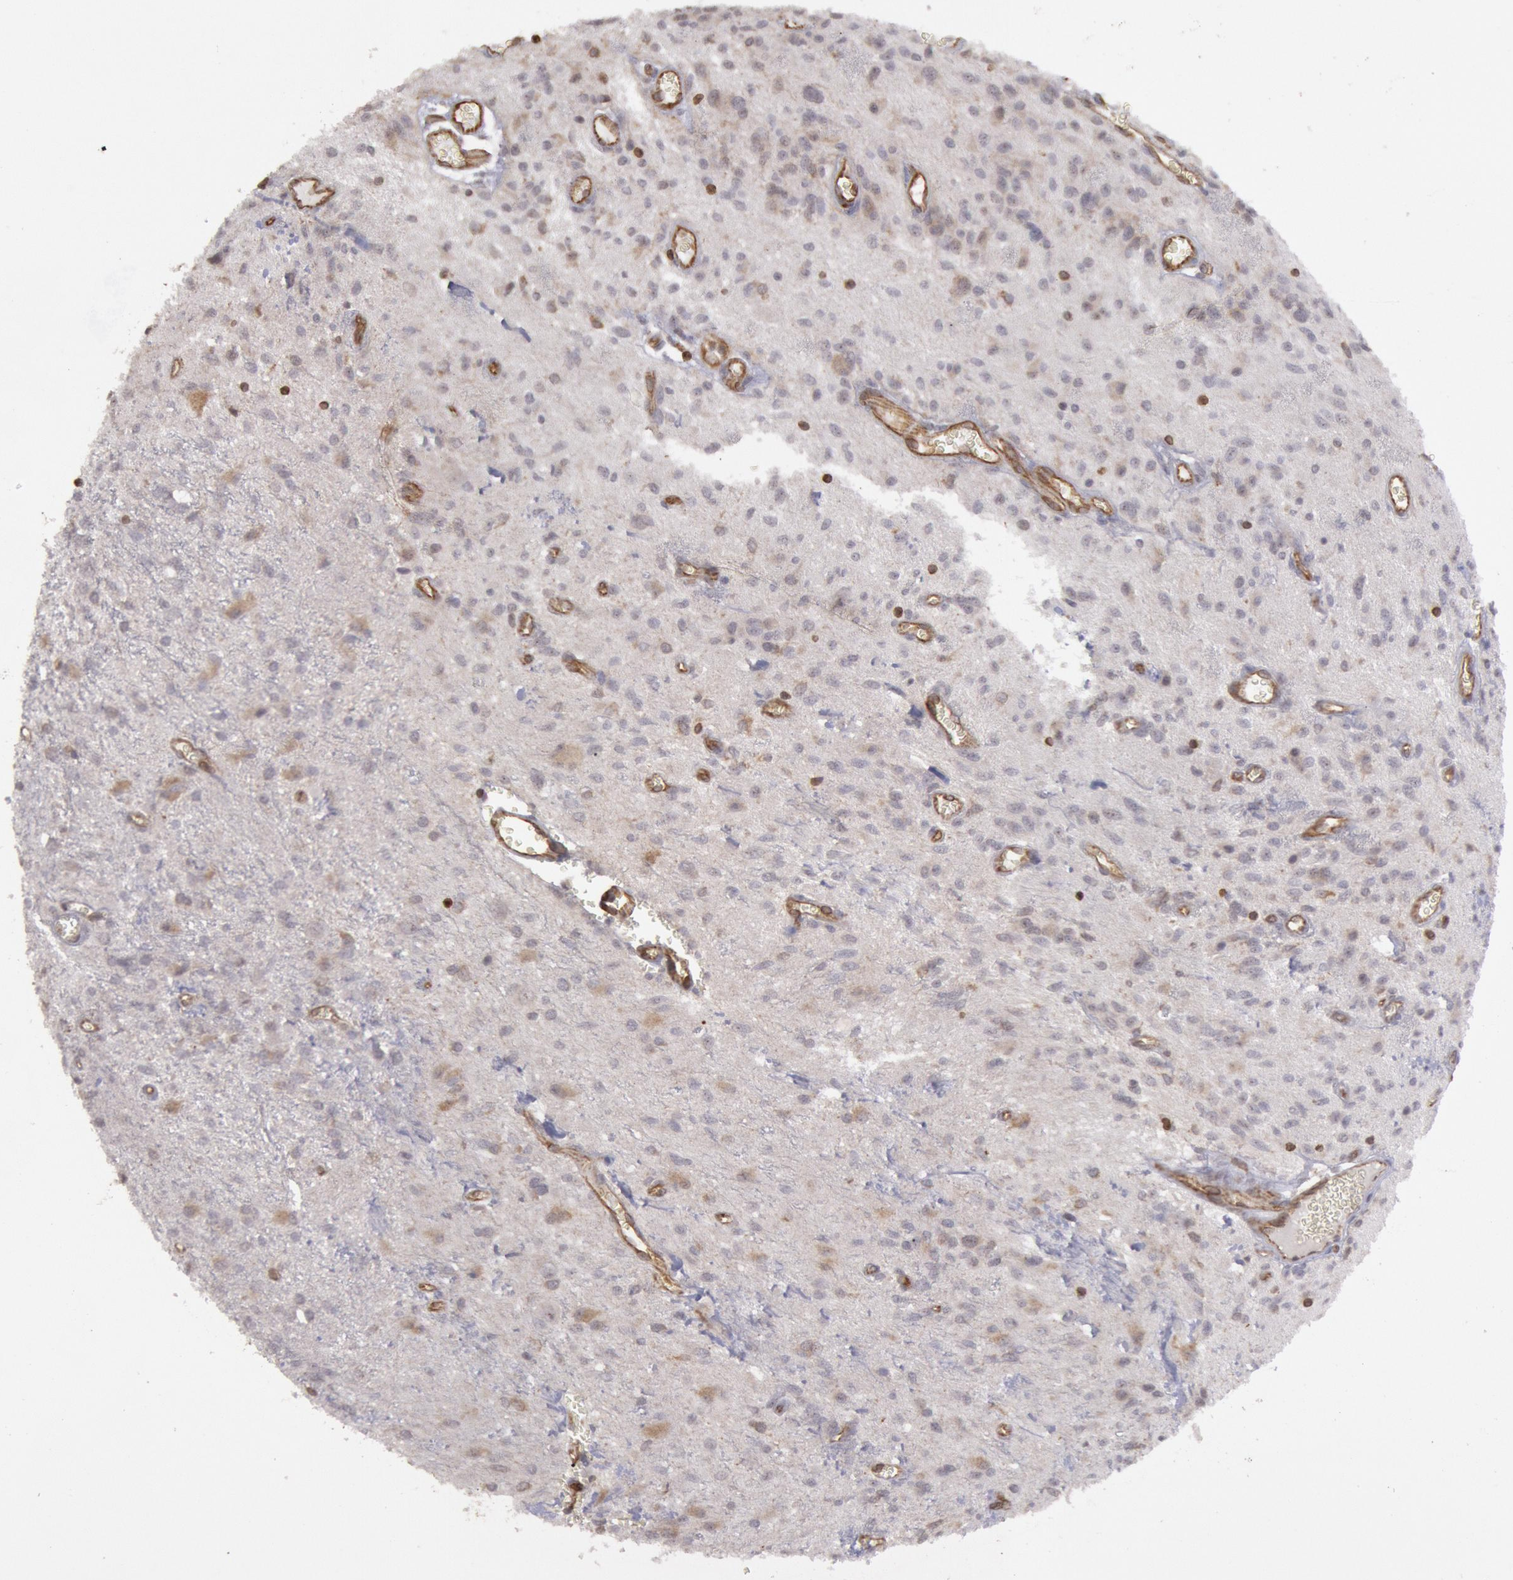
{"staining": {"intensity": "negative", "quantity": "none", "location": "none"}, "tissue": "glioma", "cell_type": "Tumor cells", "image_type": "cancer", "snomed": [{"axis": "morphology", "description": "Glioma, malignant, Low grade"}, {"axis": "topography", "description": "Brain"}], "caption": "Malignant low-grade glioma was stained to show a protein in brown. There is no significant staining in tumor cells.", "gene": "TAP2", "patient": {"sex": "female", "age": 15}}